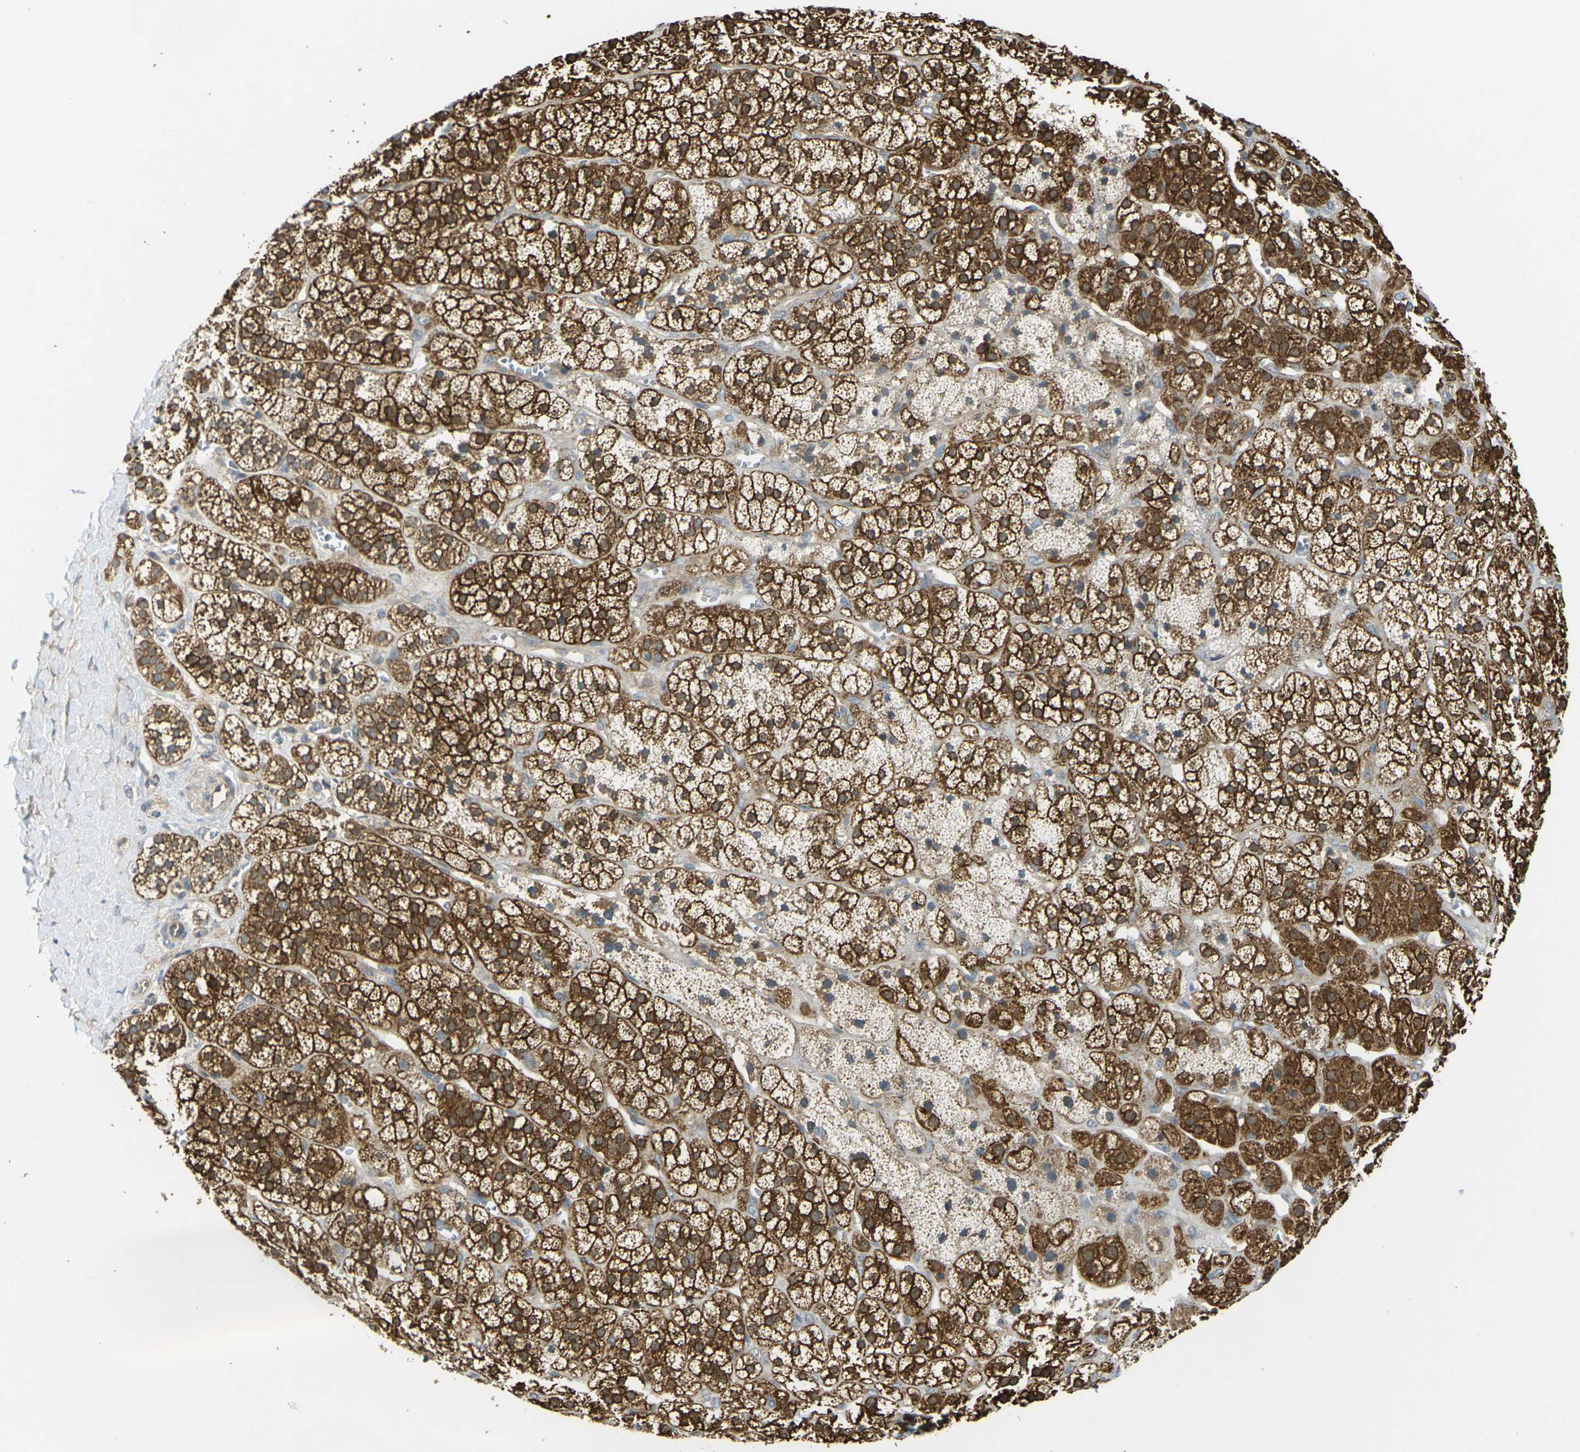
{"staining": {"intensity": "strong", "quantity": ">75%", "location": "cytoplasmic/membranous"}, "tissue": "adrenal gland", "cell_type": "Glandular cells", "image_type": "normal", "snomed": [{"axis": "morphology", "description": "Normal tissue, NOS"}, {"axis": "topography", "description": "Adrenal gland"}], "caption": "Immunohistochemical staining of normal human adrenal gland reveals strong cytoplasmic/membranous protein positivity in approximately >75% of glandular cells.", "gene": "KSR1", "patient": {"sex": "male", "age": 56}}